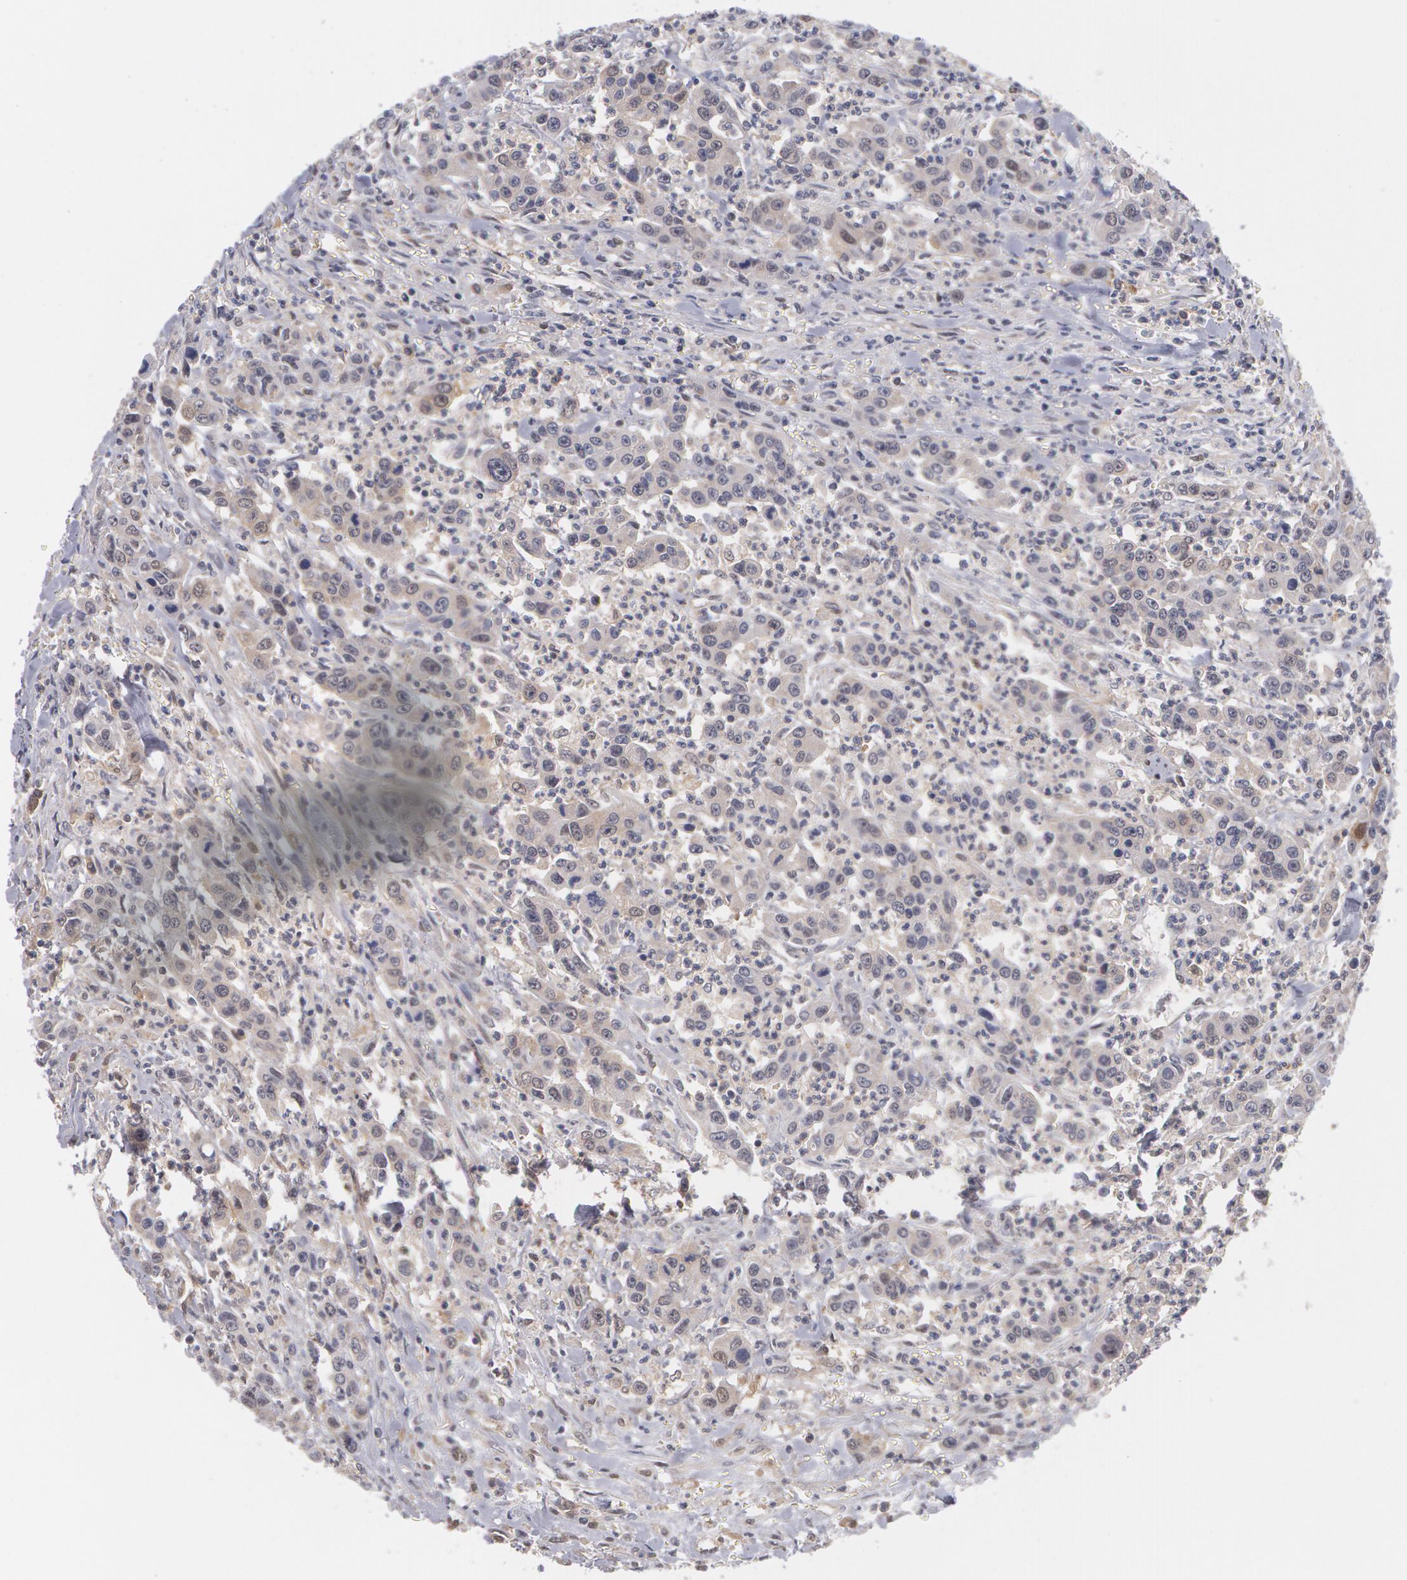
{"staining": {"intensity": "negative", "quantity": "none", "location": "none"}, "tissue": "urothelial cancer", "cell_type": "Tumor cells", "image_type": "cancer", "snomed": [{"axis": "morphology", "description": "Urothelial carcinoma, High grade"}, {"axis": "topography", "description": "Urinary bladder"}], "caption": "Immunohistochemistry (IHC) of human urothelial carcinoma (high-grade) exhibits no positivity in tumor cells.", "gene": "TXNRD1", "patient": {"sex": "male", "age": 86}}